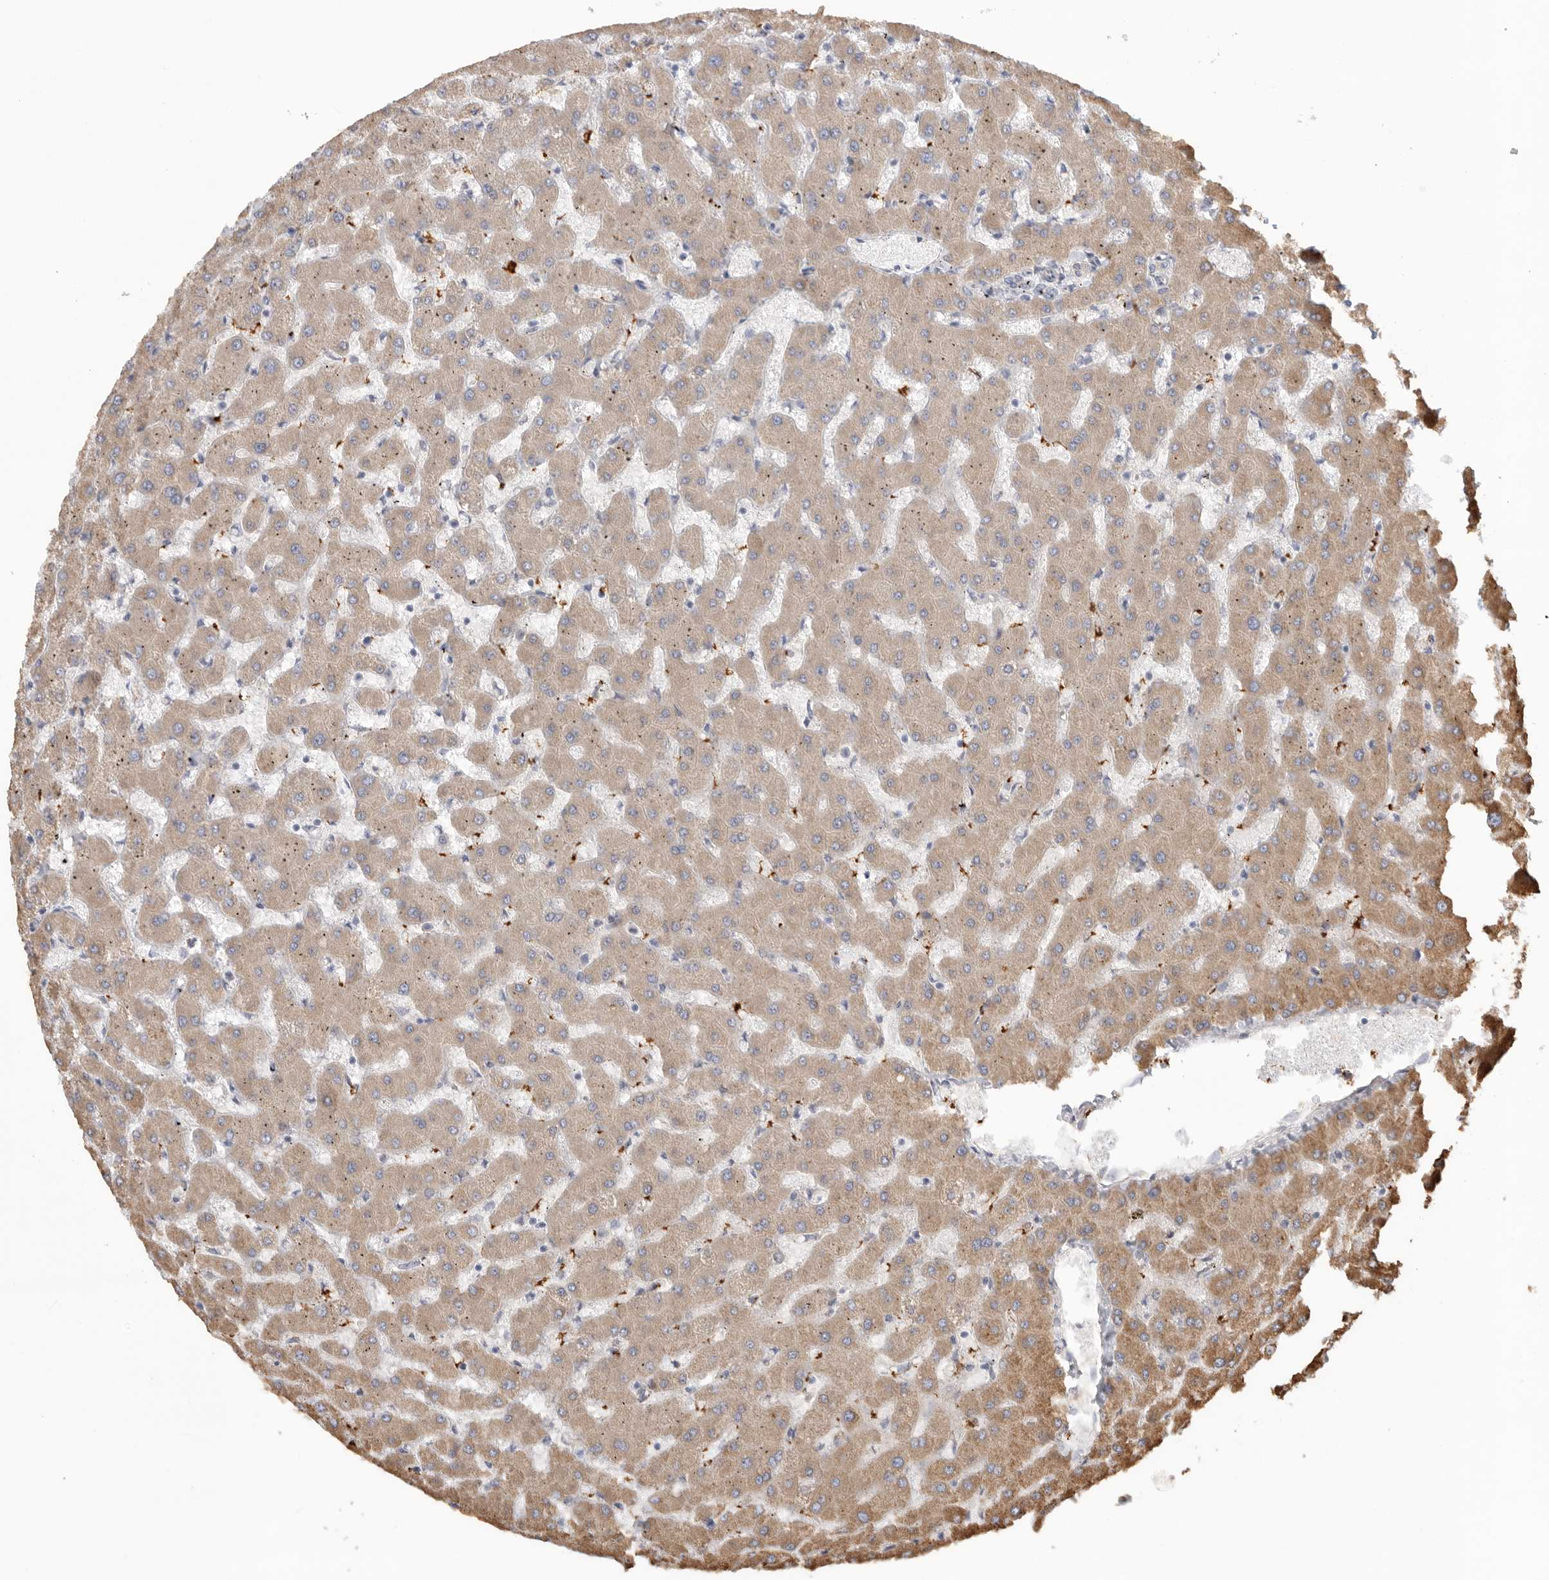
{"staining": {"intensity": "weak", "quantity": ">75%", "location": "cytoplasmic/membranous"}, "tissue": "liver", "cell_type": "Cholangiocytes", "image_type": "normal", "snomed": [{"axis": "morphology", "description": "Normal tissue, NOS"}, {"axis": "topography", "description": "Liver"}], "caption": "Protein expression analysis of unremarkable liver demonstrates weak cytoplasmic/membranous positivity in about >75% of cholangiocytes.", "gene": "CDC42BPB", "patient": {"sex": "female", "age": 63}}